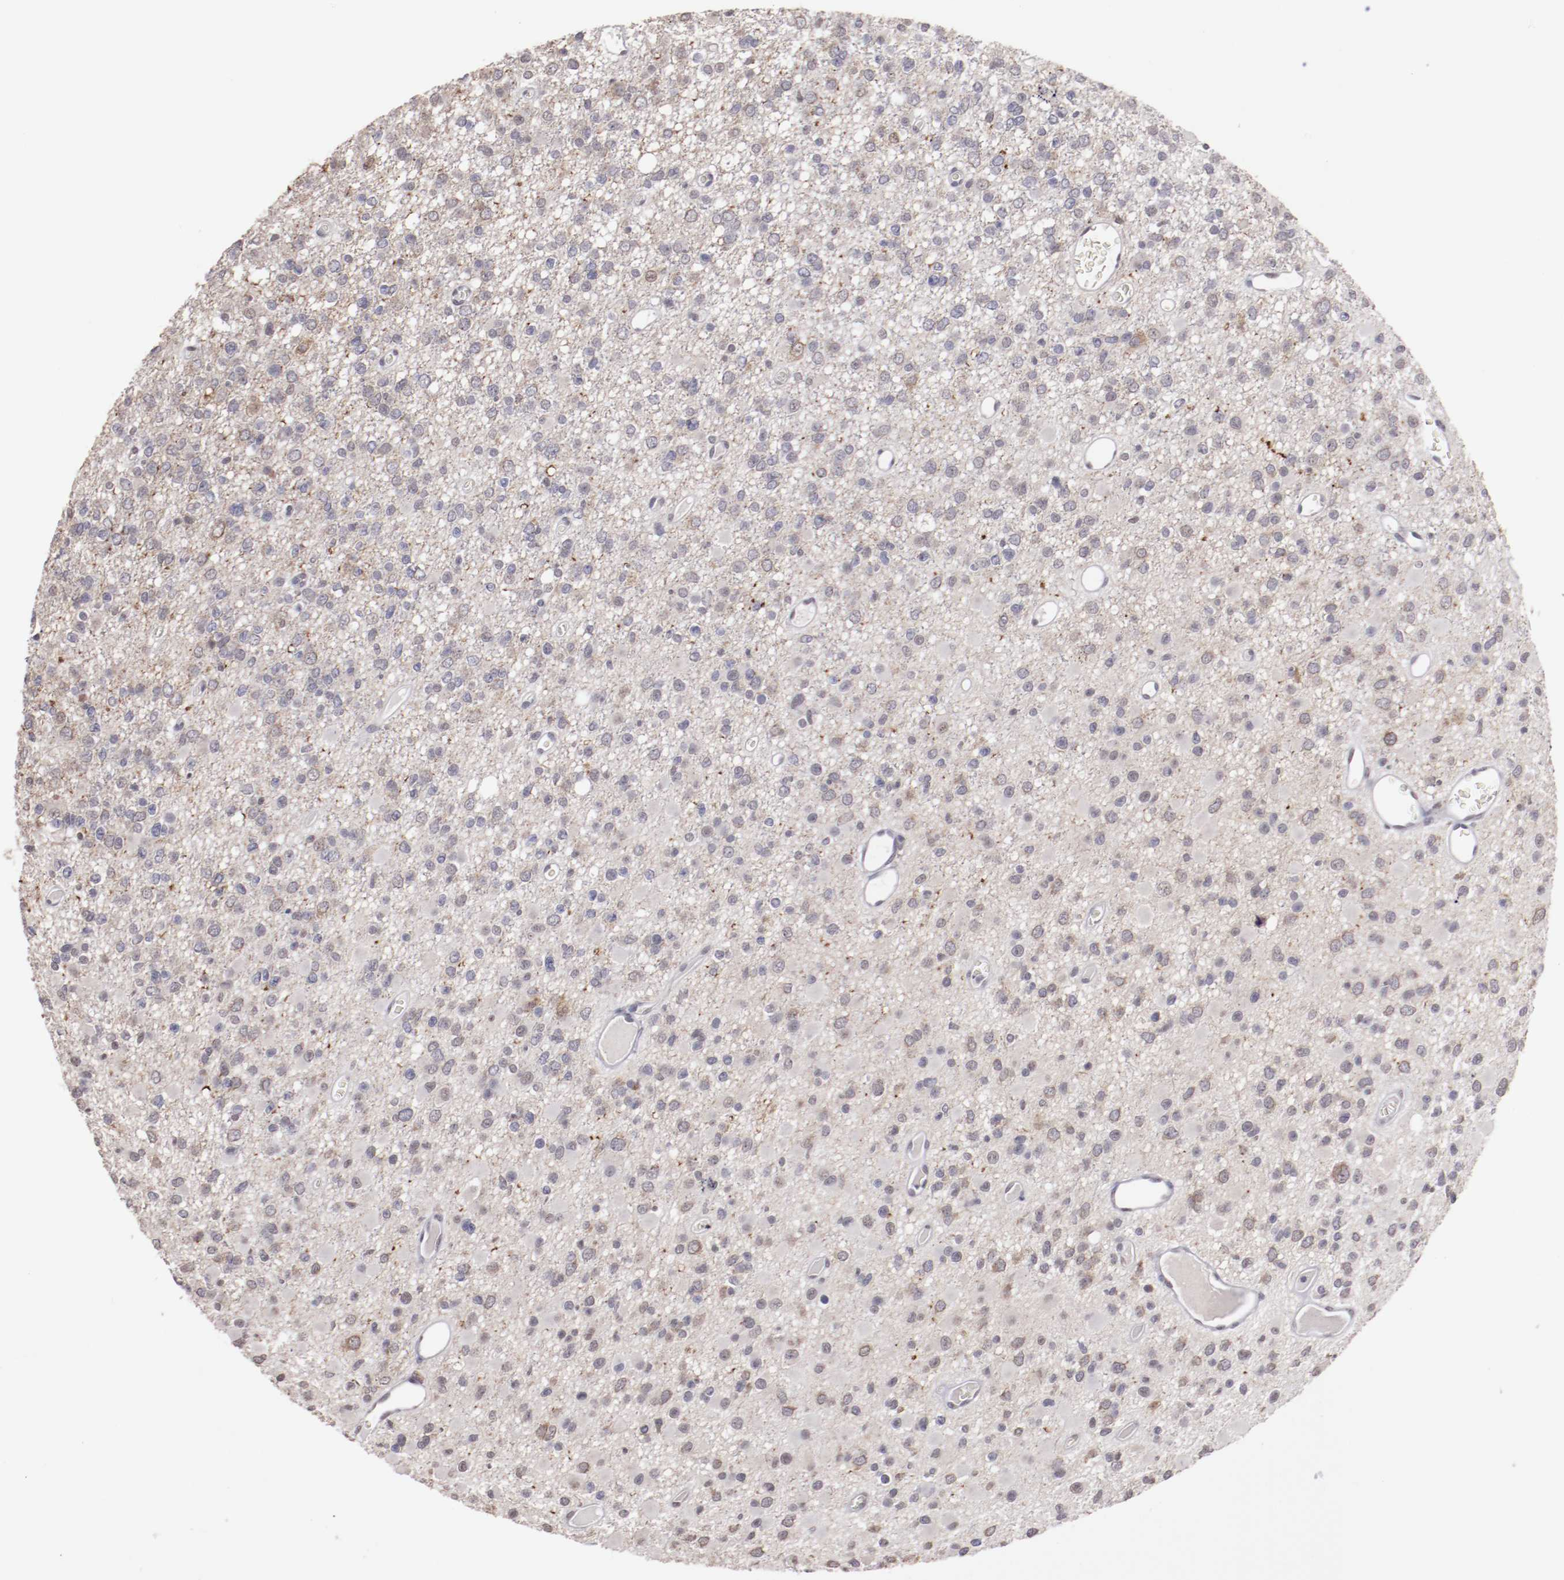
{"staining": {"intensity": "negative", "quantity": "none", "location": "none"}, "tissue": "glioma", "cell_type": "Tumor cells", "image_type": "cancer", "snomed": [{"axis": "morphology", "description": "Glioma, malignant, Low grade"}, {"axis": "topography", "description": "Brain"}], "caption": "Tumor cells are negative for protein expression in human malignant glioma (low-grade).", "gene": "NRXN3", "patient": {"sex": "male", "age": 42}}